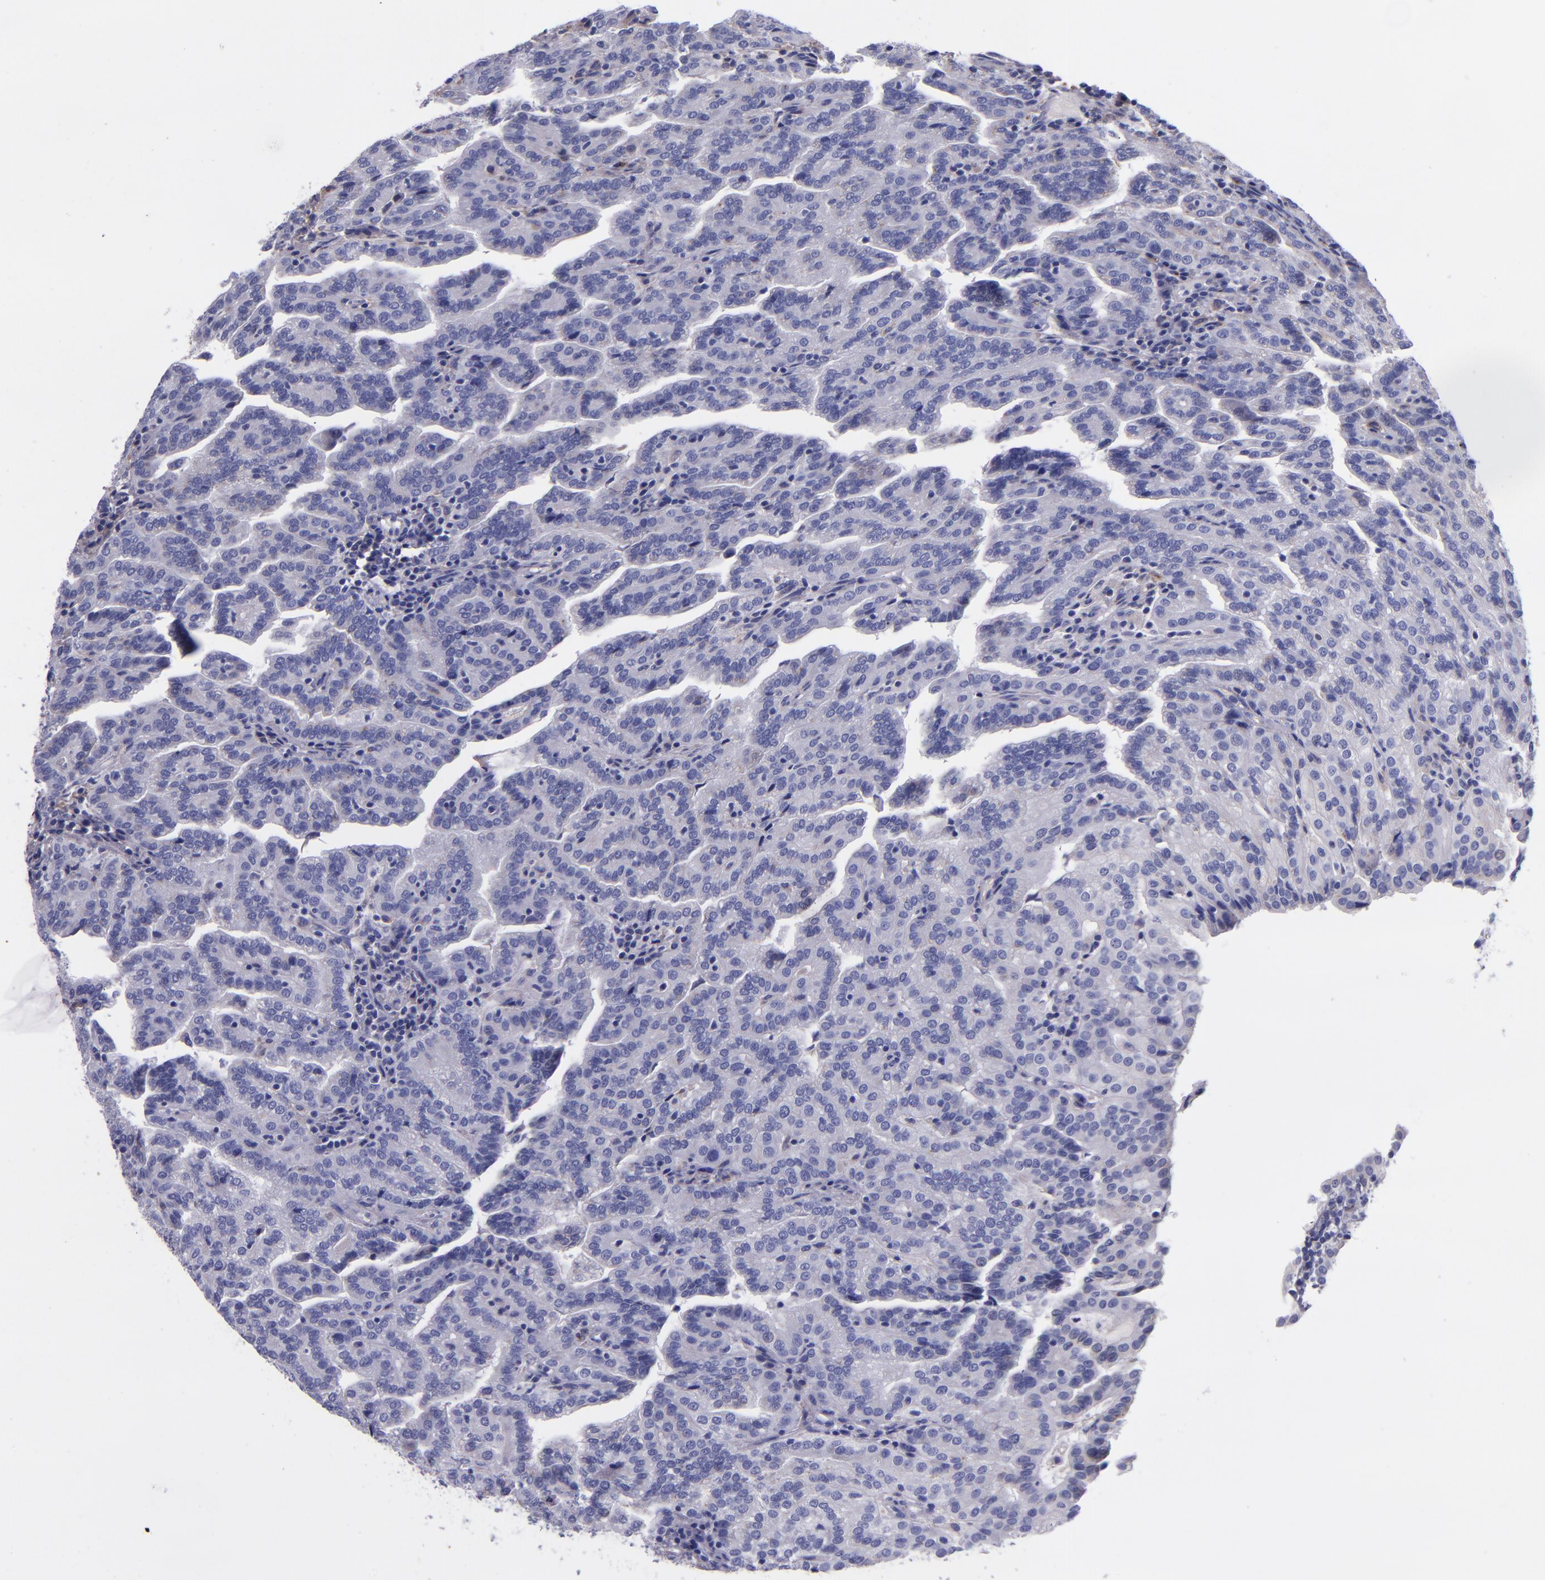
{"staining": {"intensity": "negative", "quantity": "none", "location": "none"}, "tissue": "renal cancer", "cell_type": "Tumor cells", "image_type": "cancer", "snomed": [{"axis": "morphology", "description": "Adenocarcinoma, NOS"}, {"axis": "topography", "description": "Kidney"}], "caption": "Human adenocarcinoma (renal) stained for a protein using immunohistochemistry exhibits no positivity in tumor cells.", "gene": "IVL", "patient": {"sex": "male", "age": 61}}